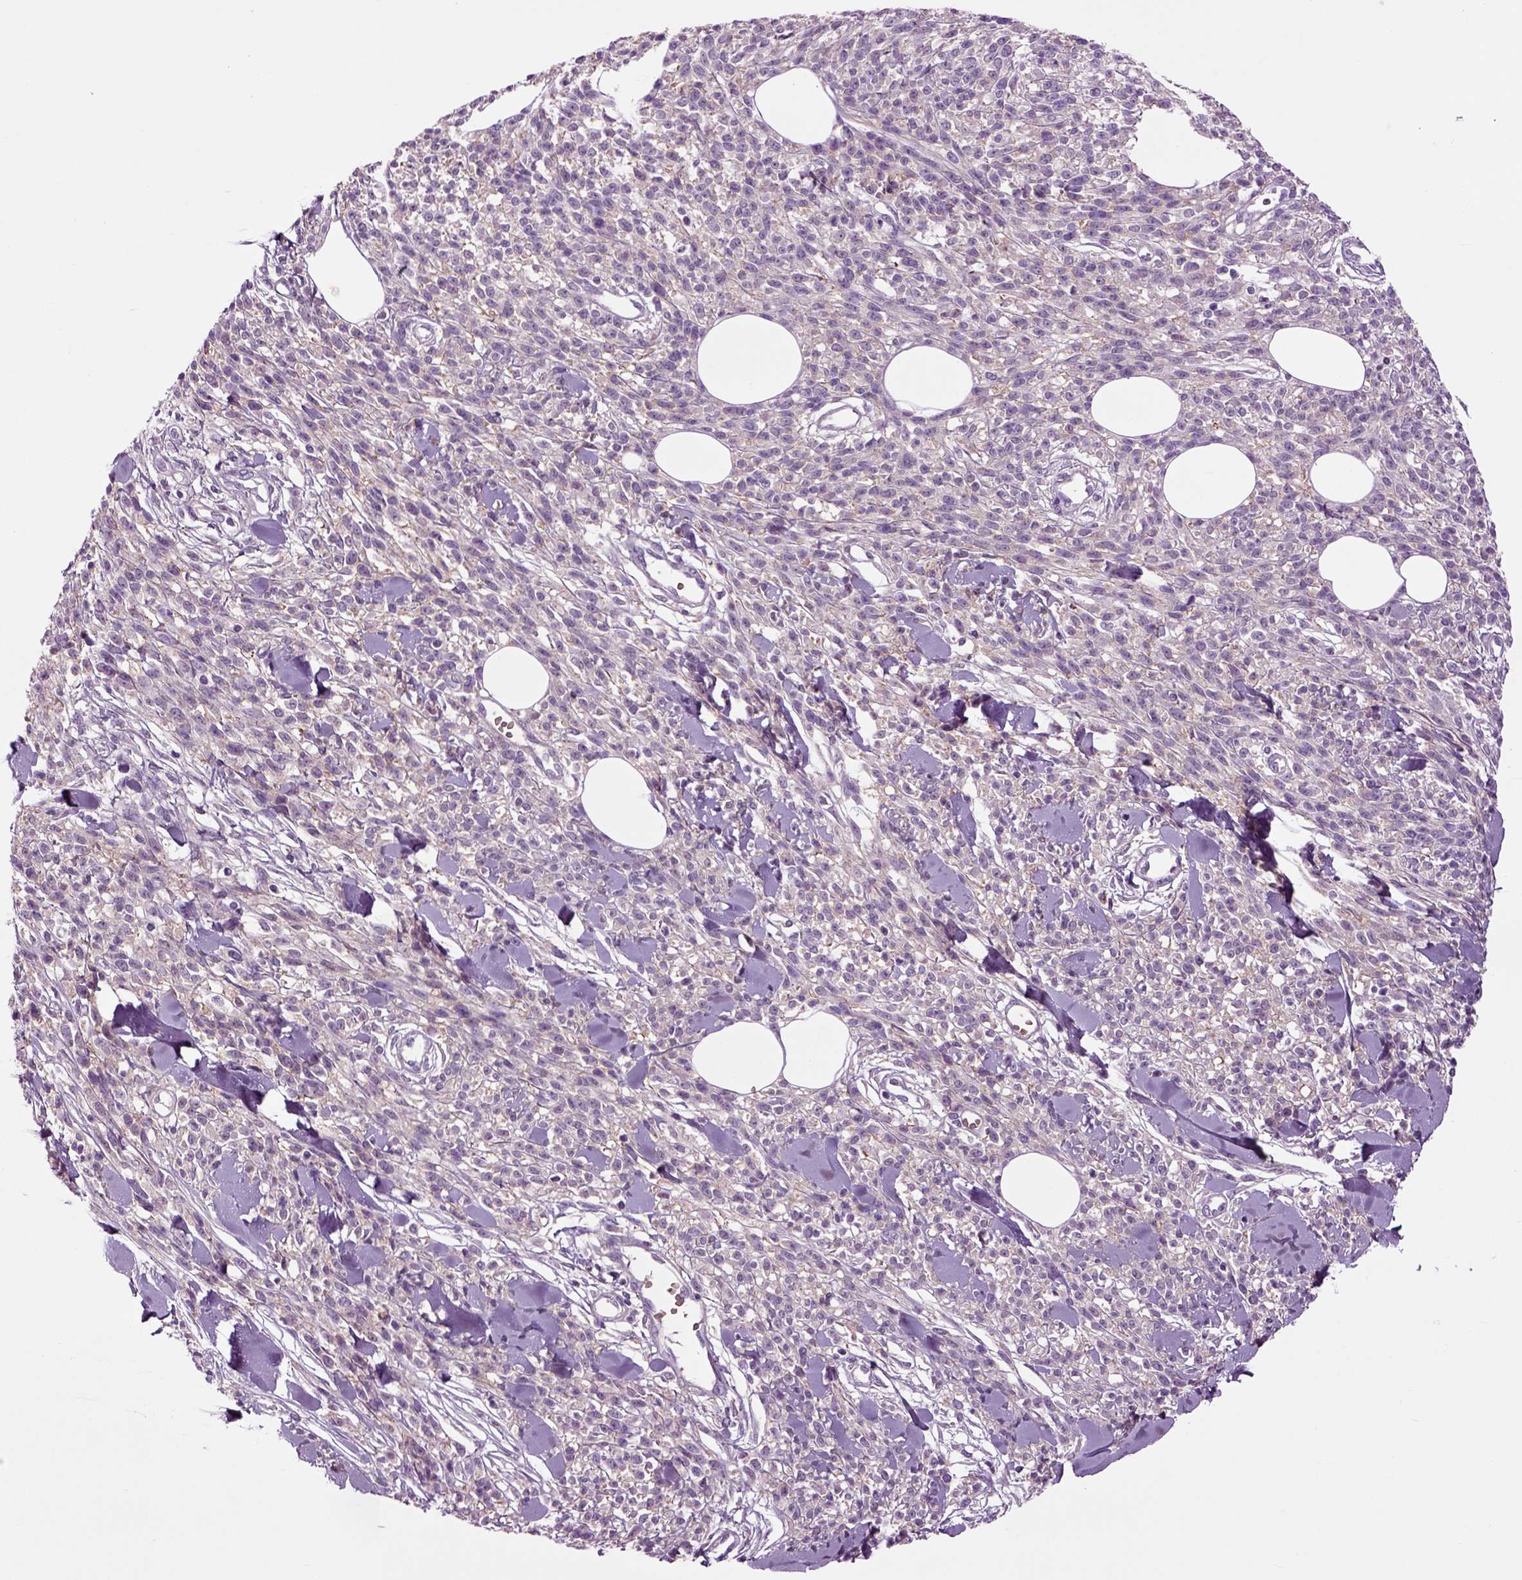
{"staining": {"intensity": "negative", "quantity": "none", "location": "none"}, "tissue": "melanoma", "cell_type": "Tumor cells", "image_type": "cancer", "snomed": [{"axis": "morphology", "description": "Malignant melanoma, NOS"}, {"axis": "topography", "description": "Skin"}, {"axis": "topography", "description": "Skin of trunk"}], "caption": "The micrograph shows no significant staining in tumor cells of melanoma.", "gene": "SPON1", "patient": {"sex": "male", "age": 74}}